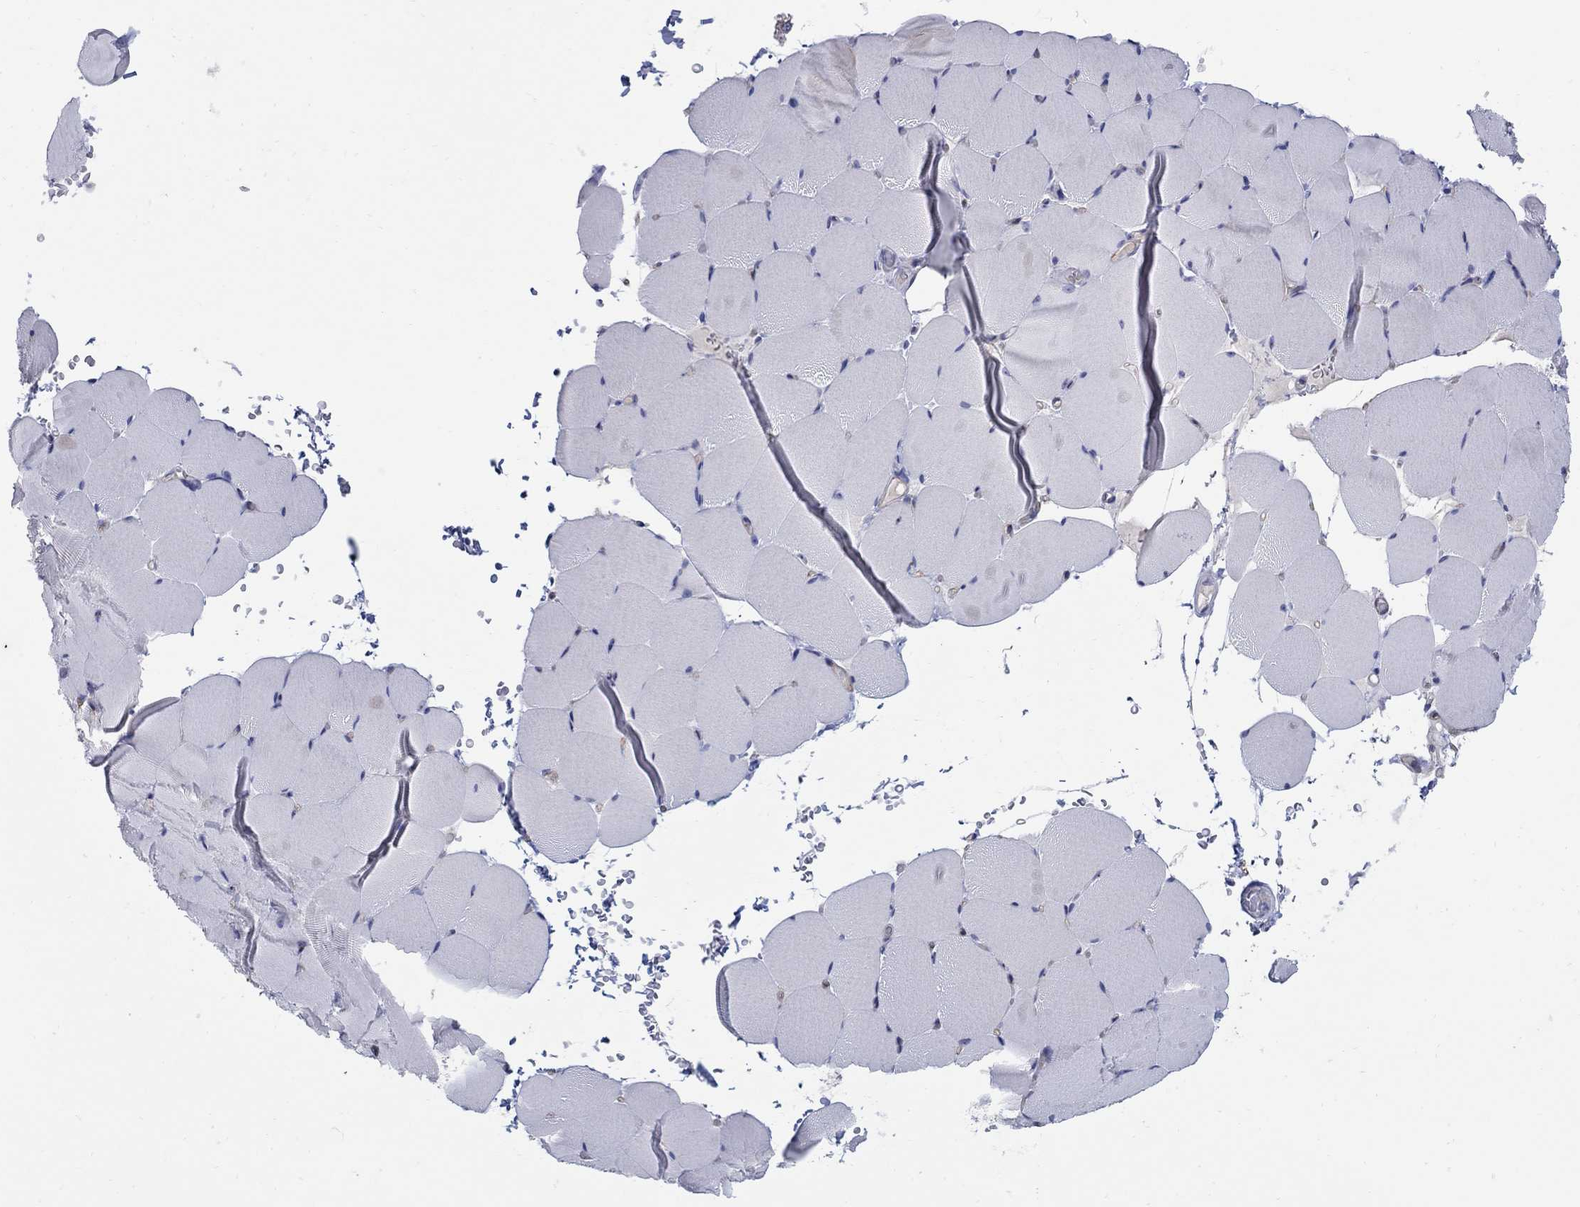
{"staining": {"intensity": "negative", "quantity": "none", "location": "none"}, "tissue": "skeletal muscle", "cell_type": "Myocytes", "image_type": "normal", "snomed": [{"axis": "morphology", "description": "Normal tissue, NOS"}, {"axis": "topography", "description": "Skeletal muscle"}], "caption": "Myocytes show no significant protein positivity in unremarkable skeletal muscle.", "gene": "REEP2", "patient": {"sex": "female", "age": 37}}